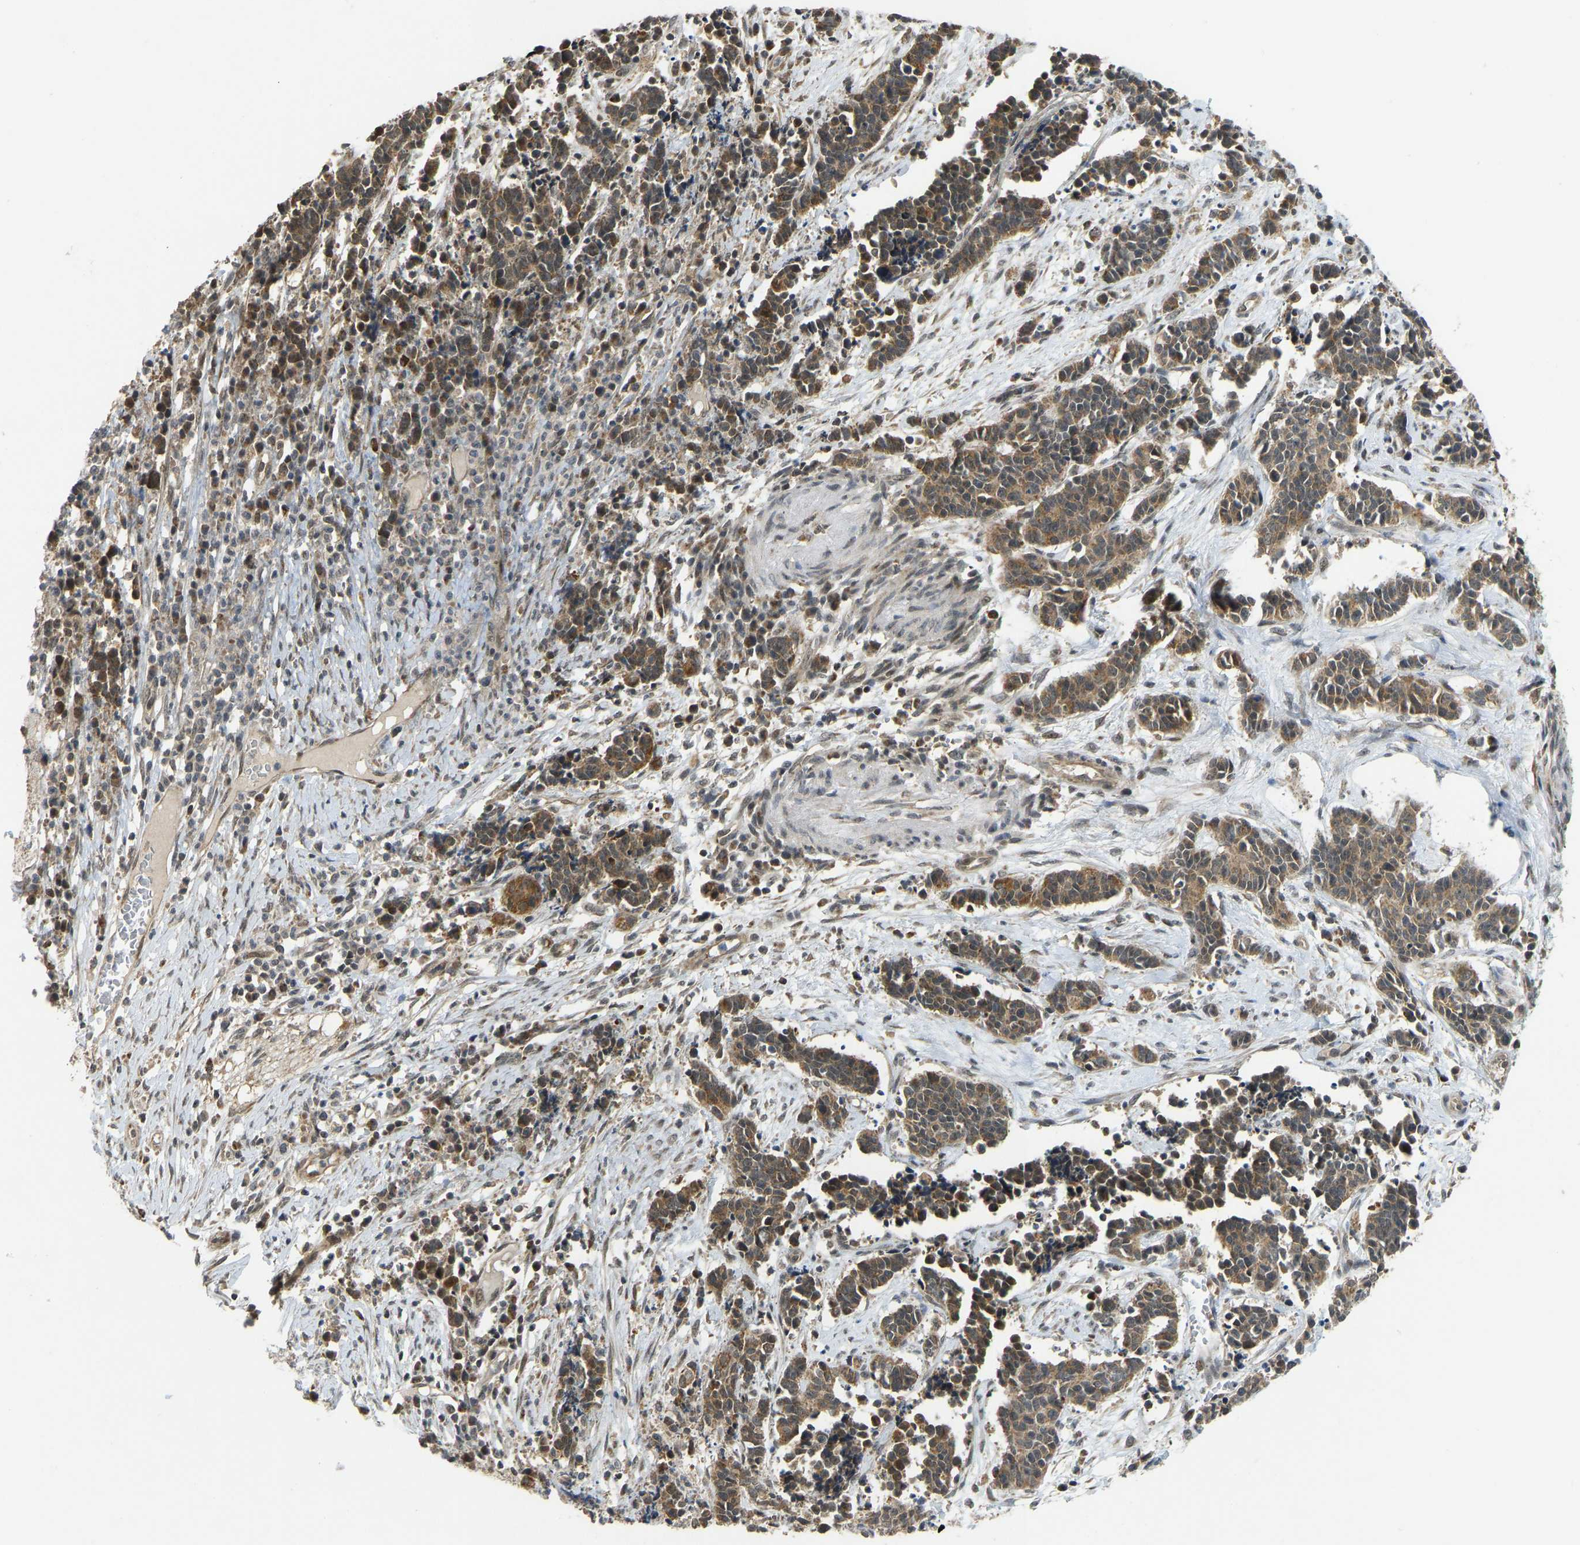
{"staining": {"intensity": "moderate", "quantity": ">75%", "location": "cytoplasmic/membranous"}, "tissue": "cervical cancer", "cell_type": "Tumor cells", "image_type": "cancer", "snomed": [{"axis": "morphology", "description": "Squamous cell carcinoma, NOS"}, {"axis": "topography", "description": "Cervix"}], "caption": "Cervical squamous cell carcinoma stained with a brown dye reveals moderate cytoplasmic/membranous positive staining in about >75% of tumor cells.", "gene": "ACADS", "patient": {"sex": "female", "age": 35}}